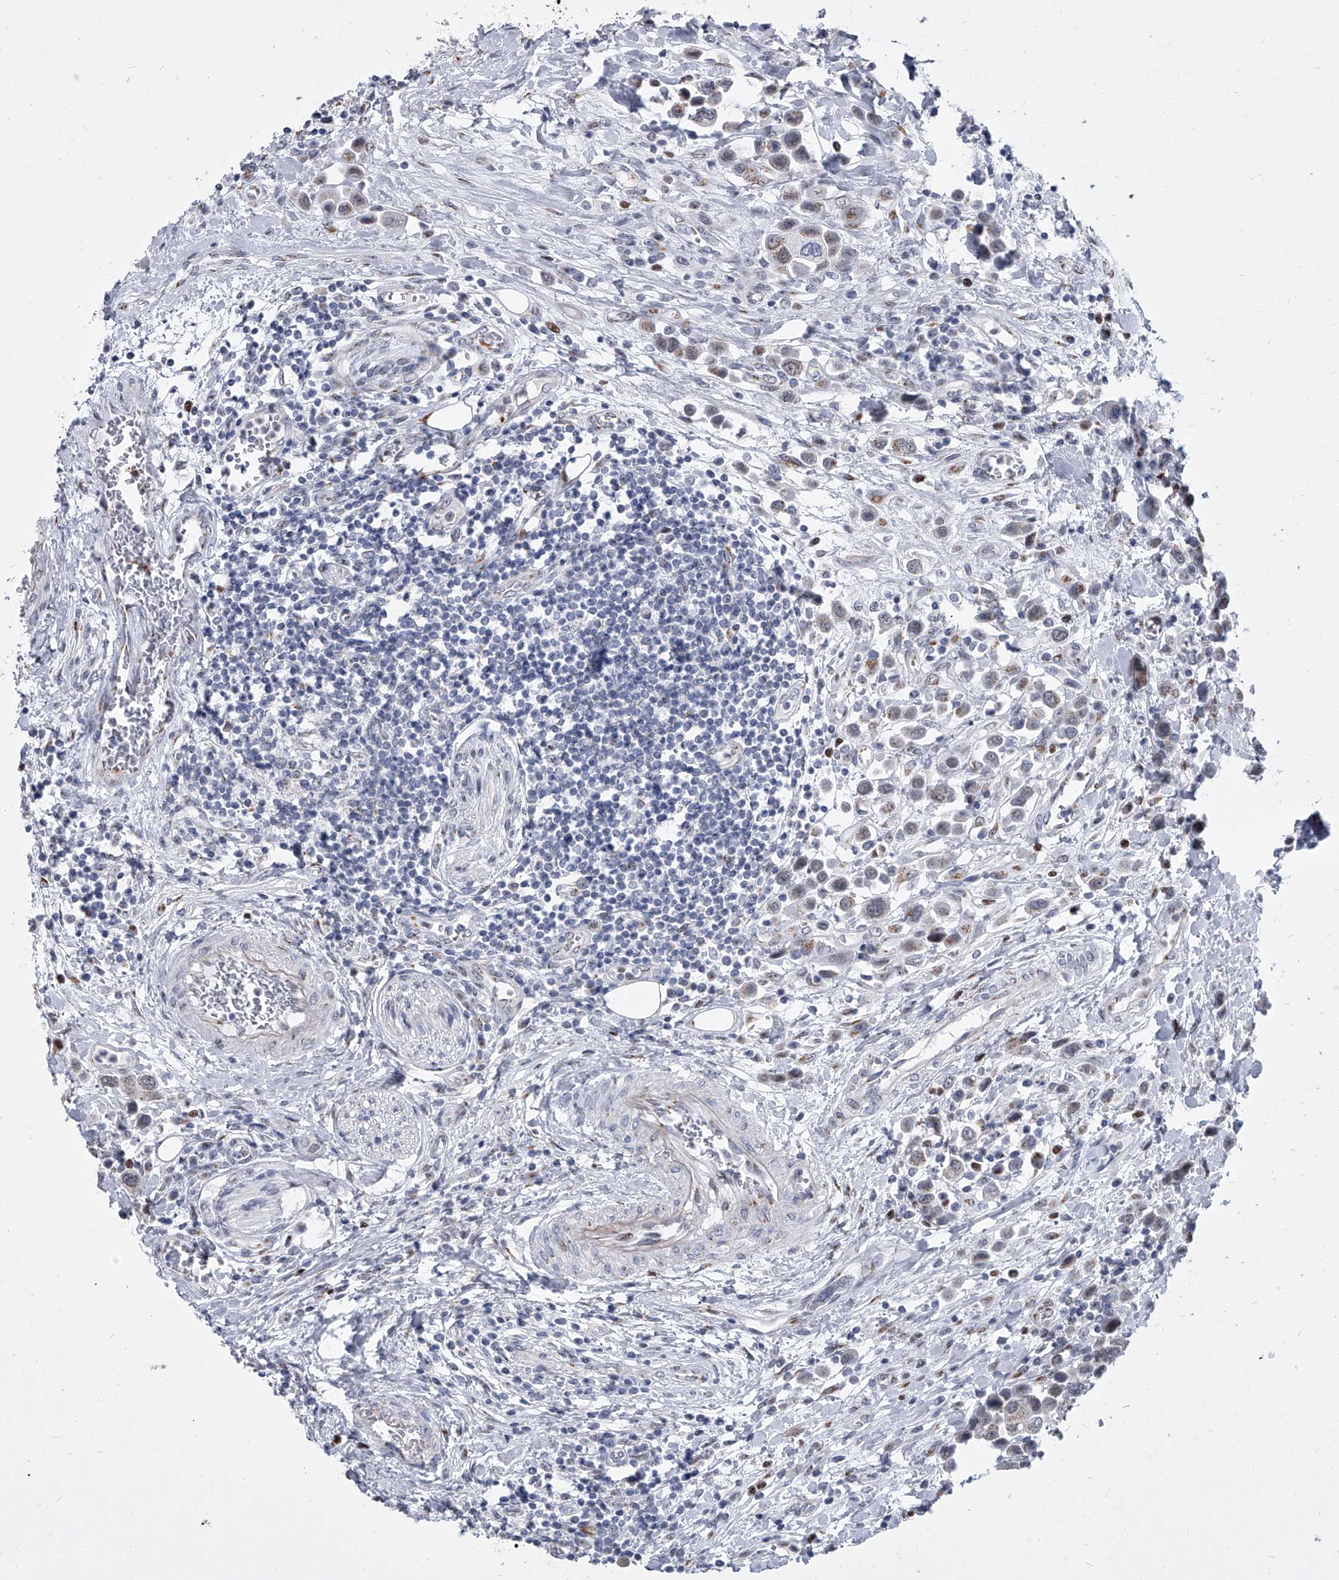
{"staining": {"intensity": "weak", "quantity": "25%-75%", "location": "cytoplasmic/membranous"}, "tissue": "urothelial cancer", "cell_type": "Tumor cells", "image_type": "cancer", "snomed": [{"axis": "morphology", "description": "Urothelial carcinoma, High grade"}, {"axis": "topography", "description": "Urinary bladder"}], "caption": "An image of human high-grade urothelial carcinoma stained for a protein shows weak cytoplasmic/membranous brown staining in tumor cells.", "gene": "EVA1C", "patient": {"sex": "male", "age": 50}}